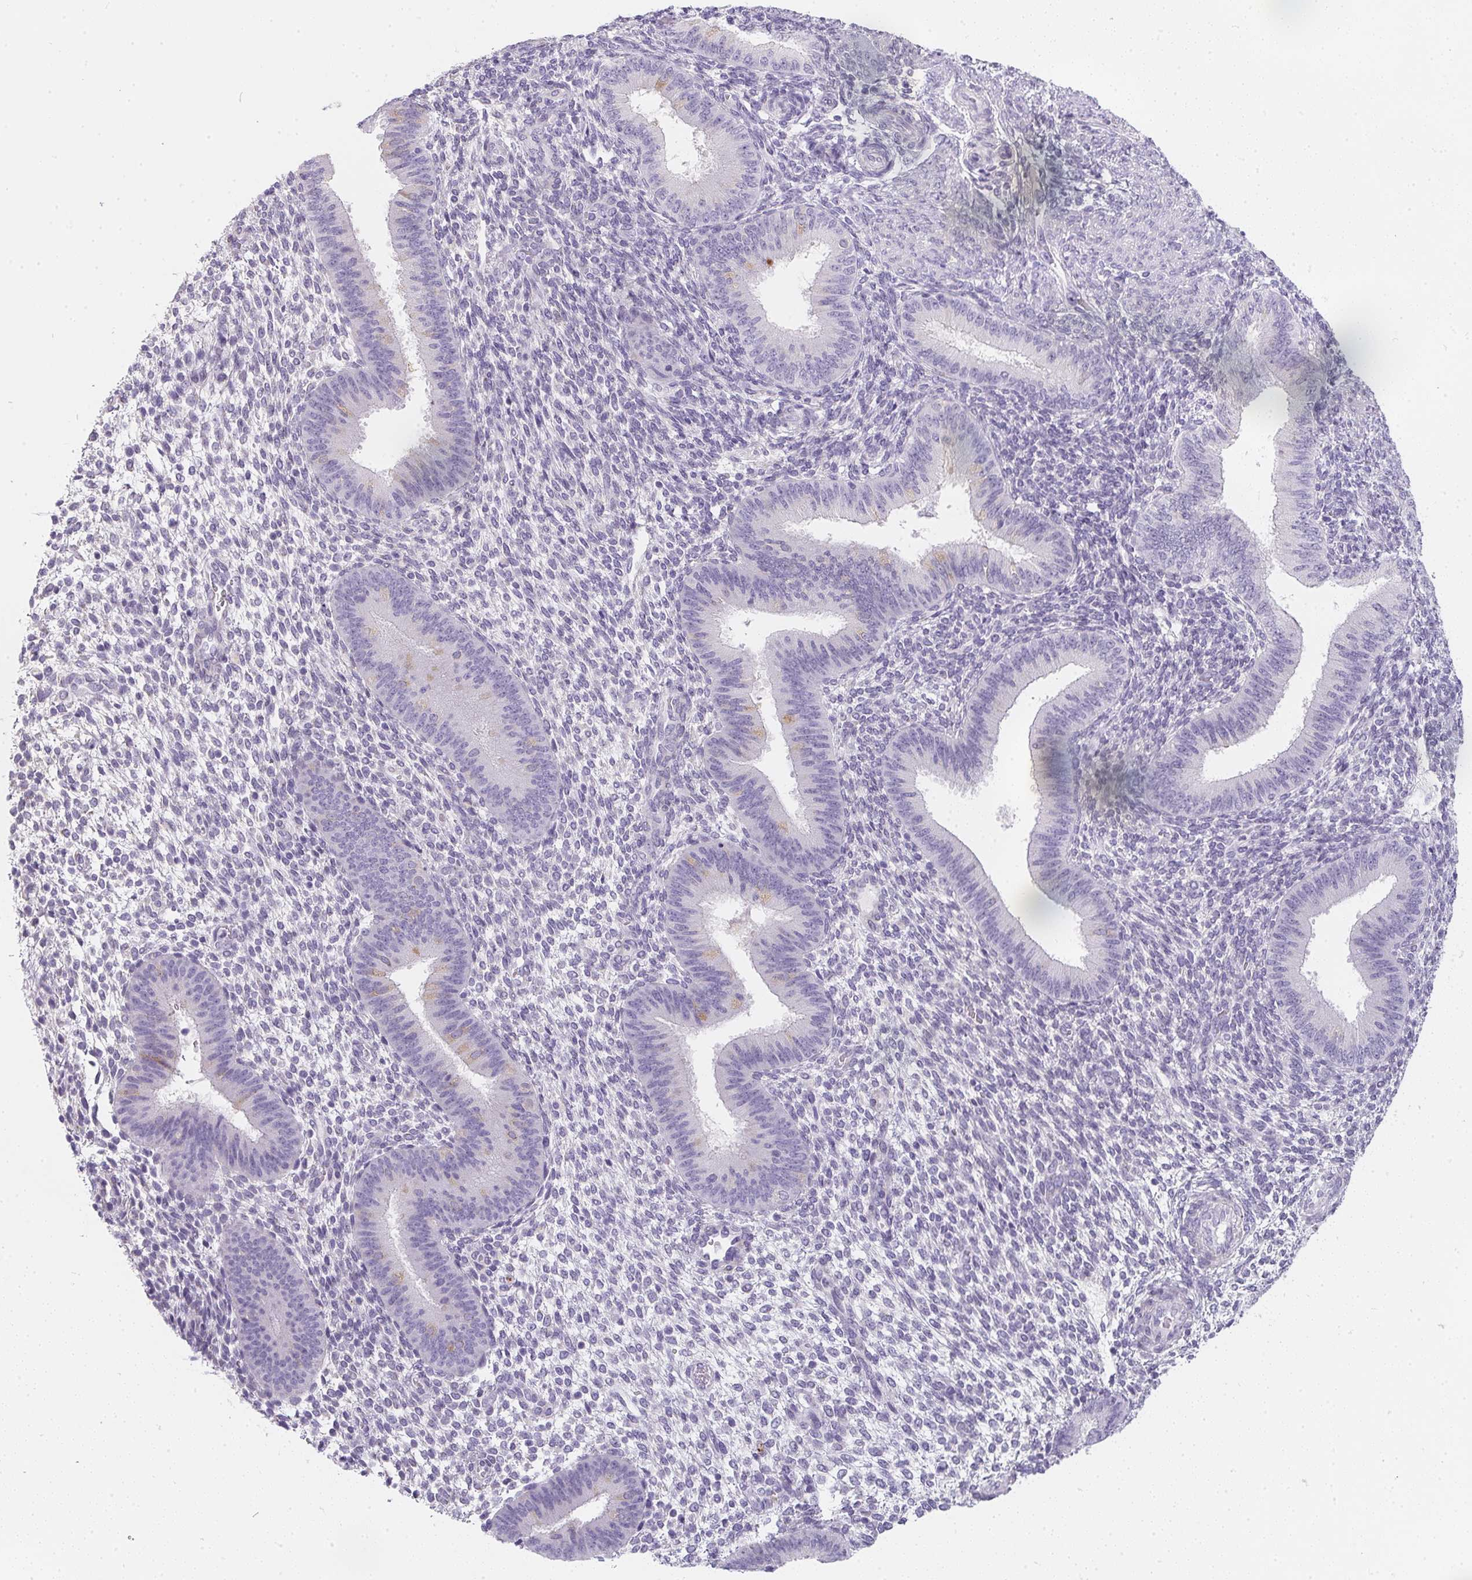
{"staining": {"intensity": "negative", "quantity": "none", "location": "none"}, "tissue": "endometrium", "cell_type": "Cells in endometrial stroma", "image_type": "normal", "snomed": [{"axis": "morphology", "description": "Normal tissue, NOS"}, {"axis": "topography", "description": "Endometrium"}], "caption": "Immunohistochemical staining of unremarkable human endometrium demonstrates no significant expression in cells in endometrial stroma.", "gene": "MAP1A", "patient": {"sex": "female", "age": 39}}